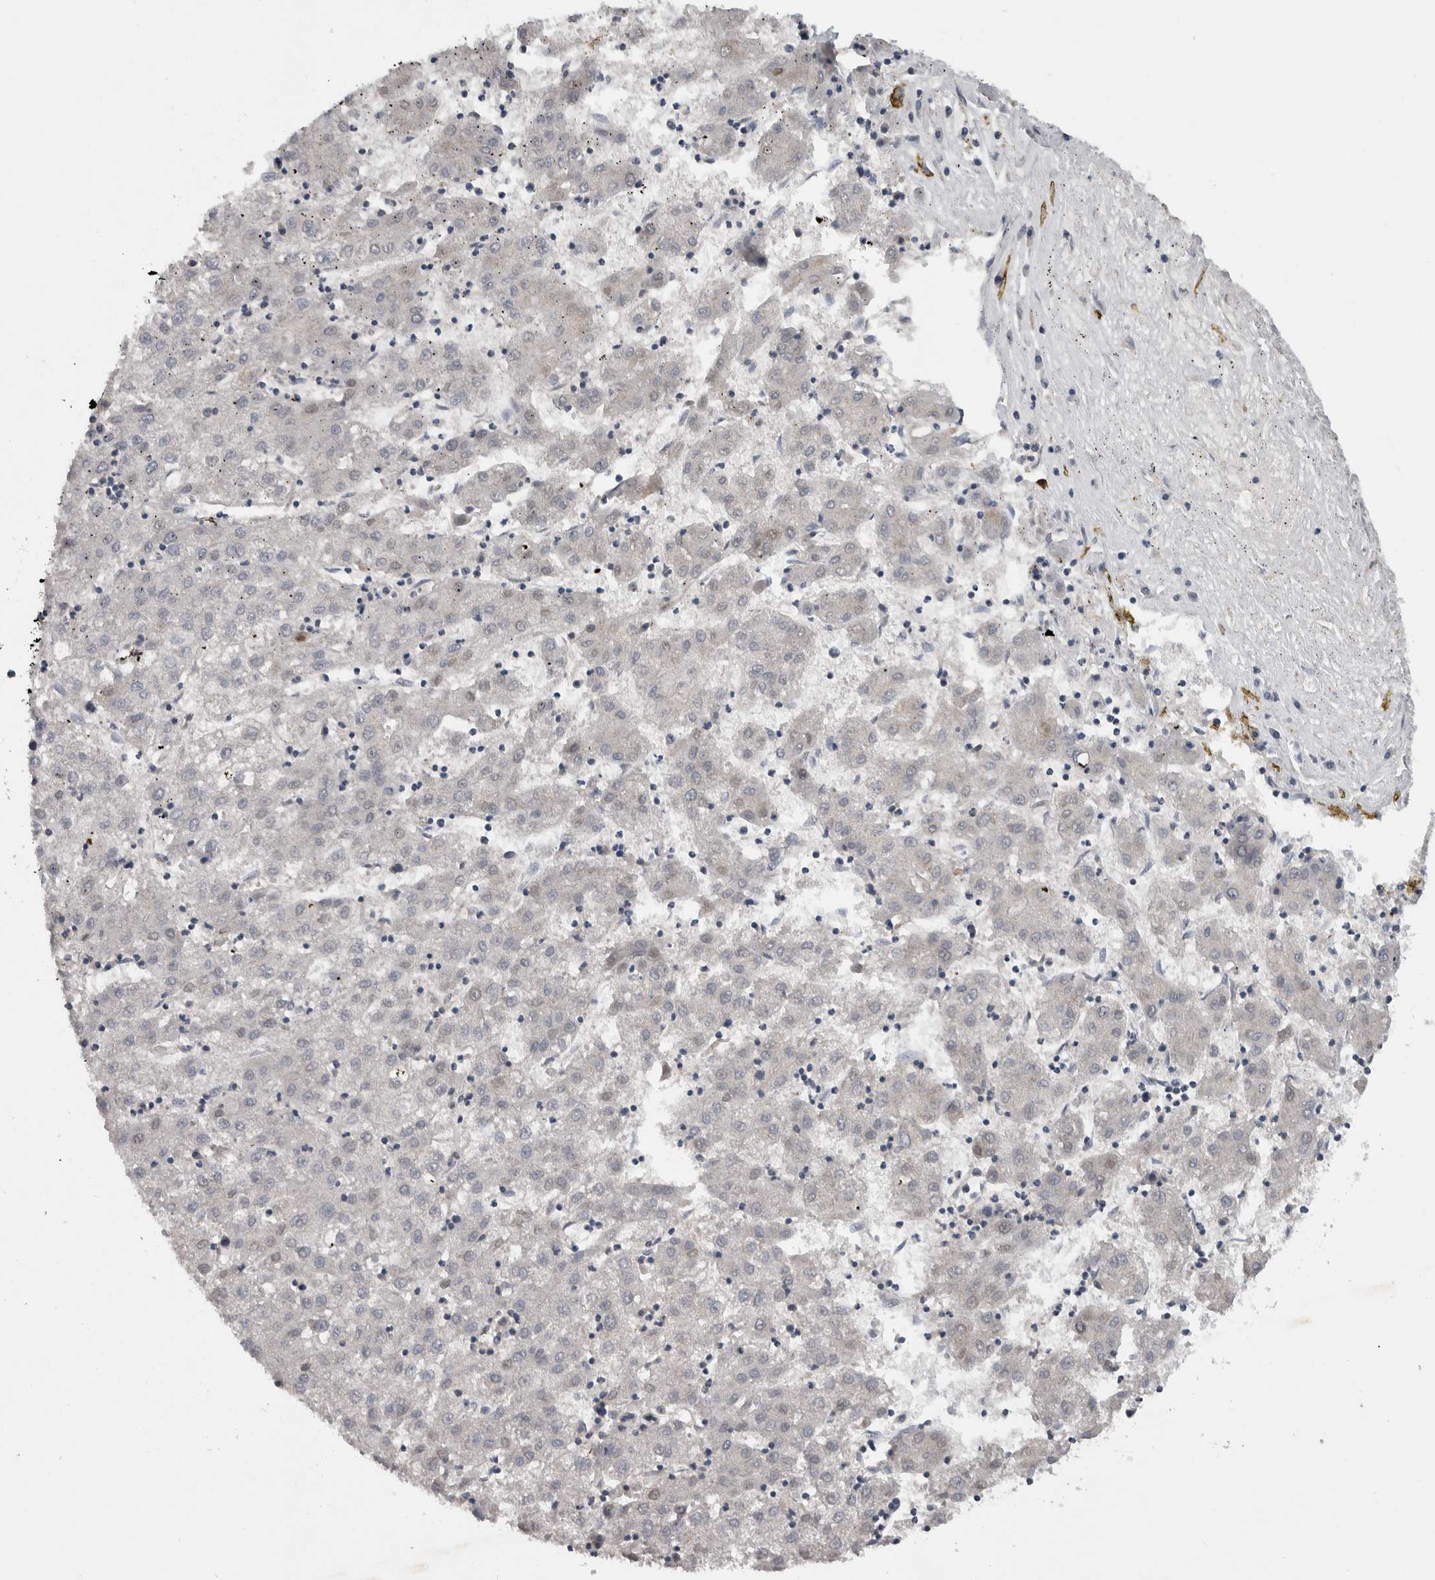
{"staining": {"intensity": "weak", "quantity": "<25%", "location": "nuclear"}, "tissue": "liver cancer", "cell_type": "Tumor cells", "image_type": "cancer", "snomed": [{"axis": "morphology", "description": "Carcinoma, Hepatocellular, NOS"}, {"axis": "topography", "description": "Liver"}], "caption": "Liver cancer was stained to show a protein in brown. There is no significant staining in tumor cells. (Immunohistochemistry, brightfield microscopy, high magnification).", "gene": "FAM83G", "patient": {"sex": "male", "age": 72}}